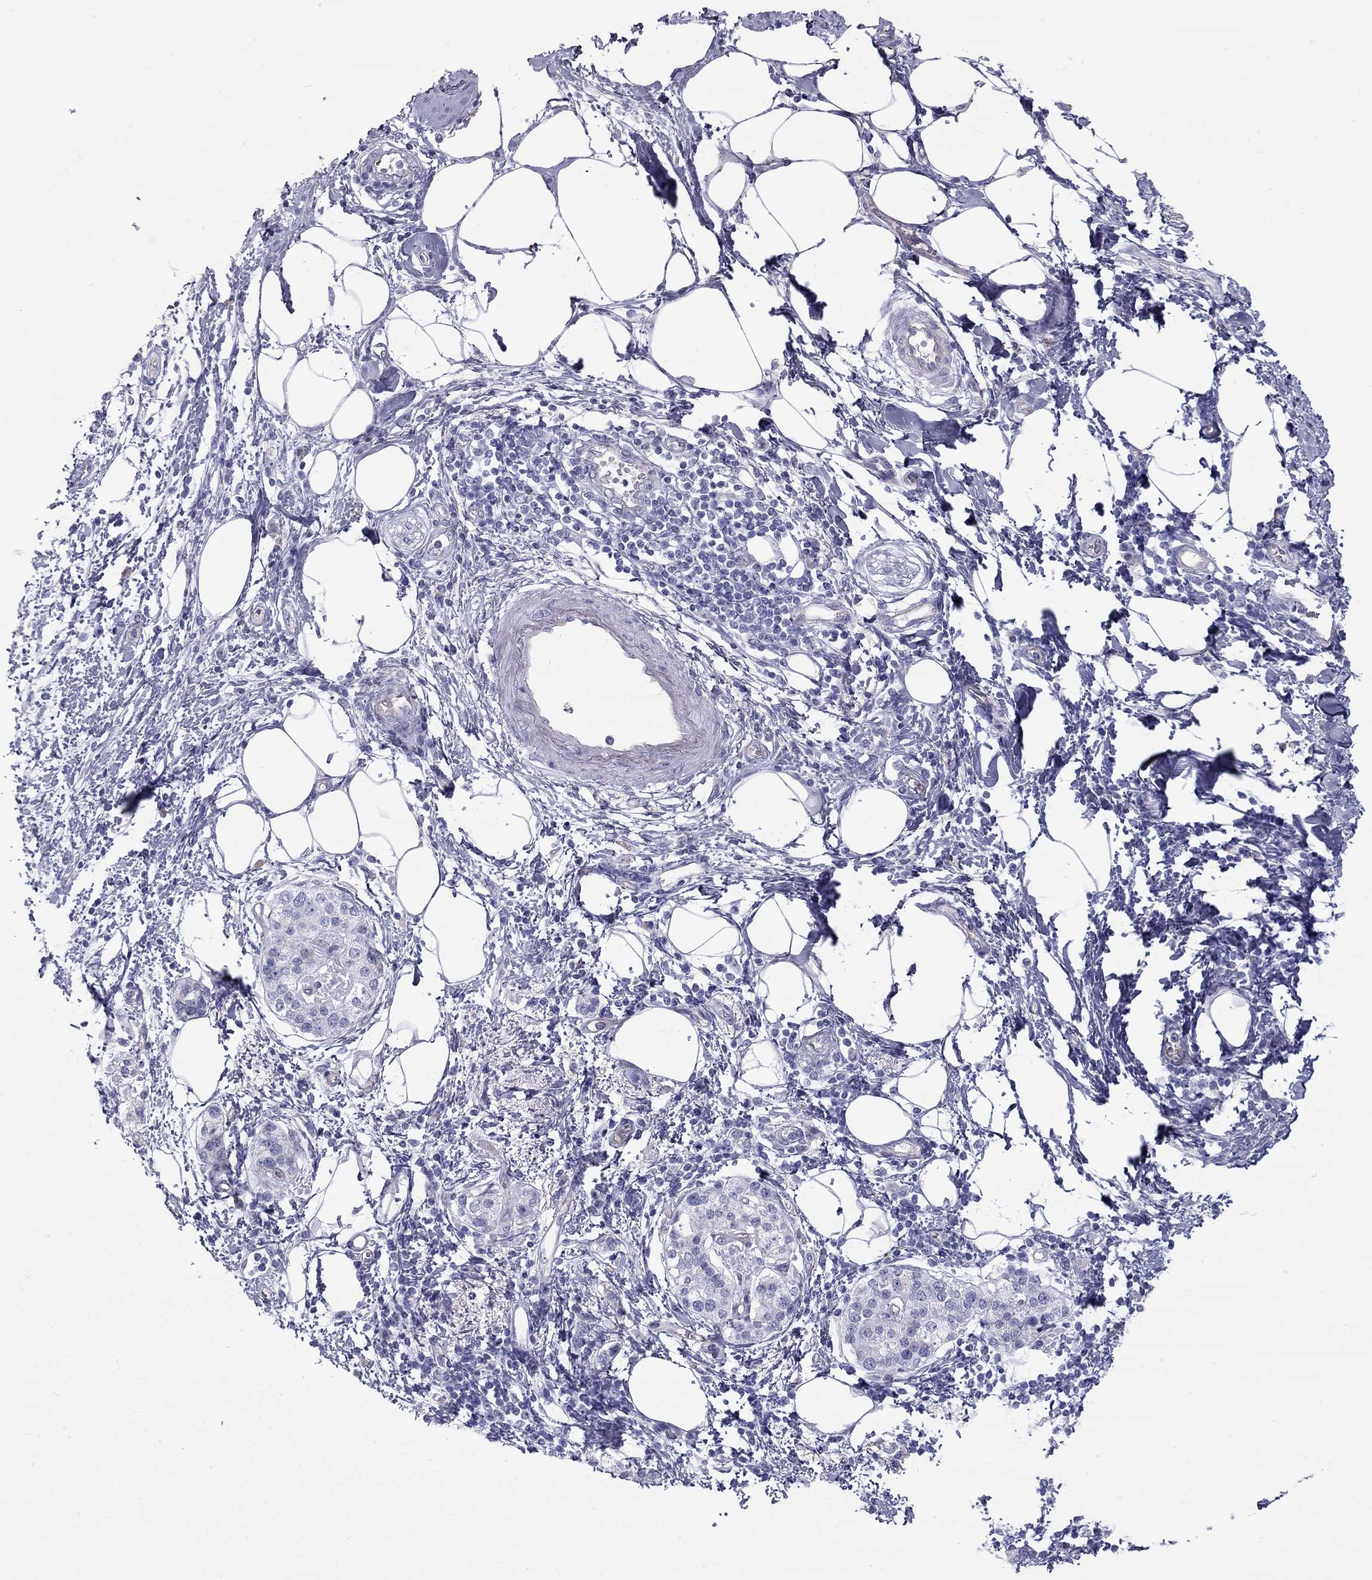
{"staining": {"intensity": "negative", "quantity": "none", "location": "none"}, "tissue": "pancreatic cancer", "cell_type": "Tumor cells", "image_type": "cancer", "snomed": [{"axis": "morphology", "description": "Normal tissue, NOS"}, {"axis": "morphology", "description": "Adenocarcinoma, NOS"}, {"axis": "topography", "description": "Pancreas"}, {"axis": "topography", "description": "Duodenum"}], "caption": "The photomicrograph reveals no staining of tumor cells in pancreatic cancer (adenocarcinoma). (Immunohistochemistry (ihc), brightfield microscopy, high magnification).", "gene": "TDRD6", "patient": {"sex": "female", "age": 60}}